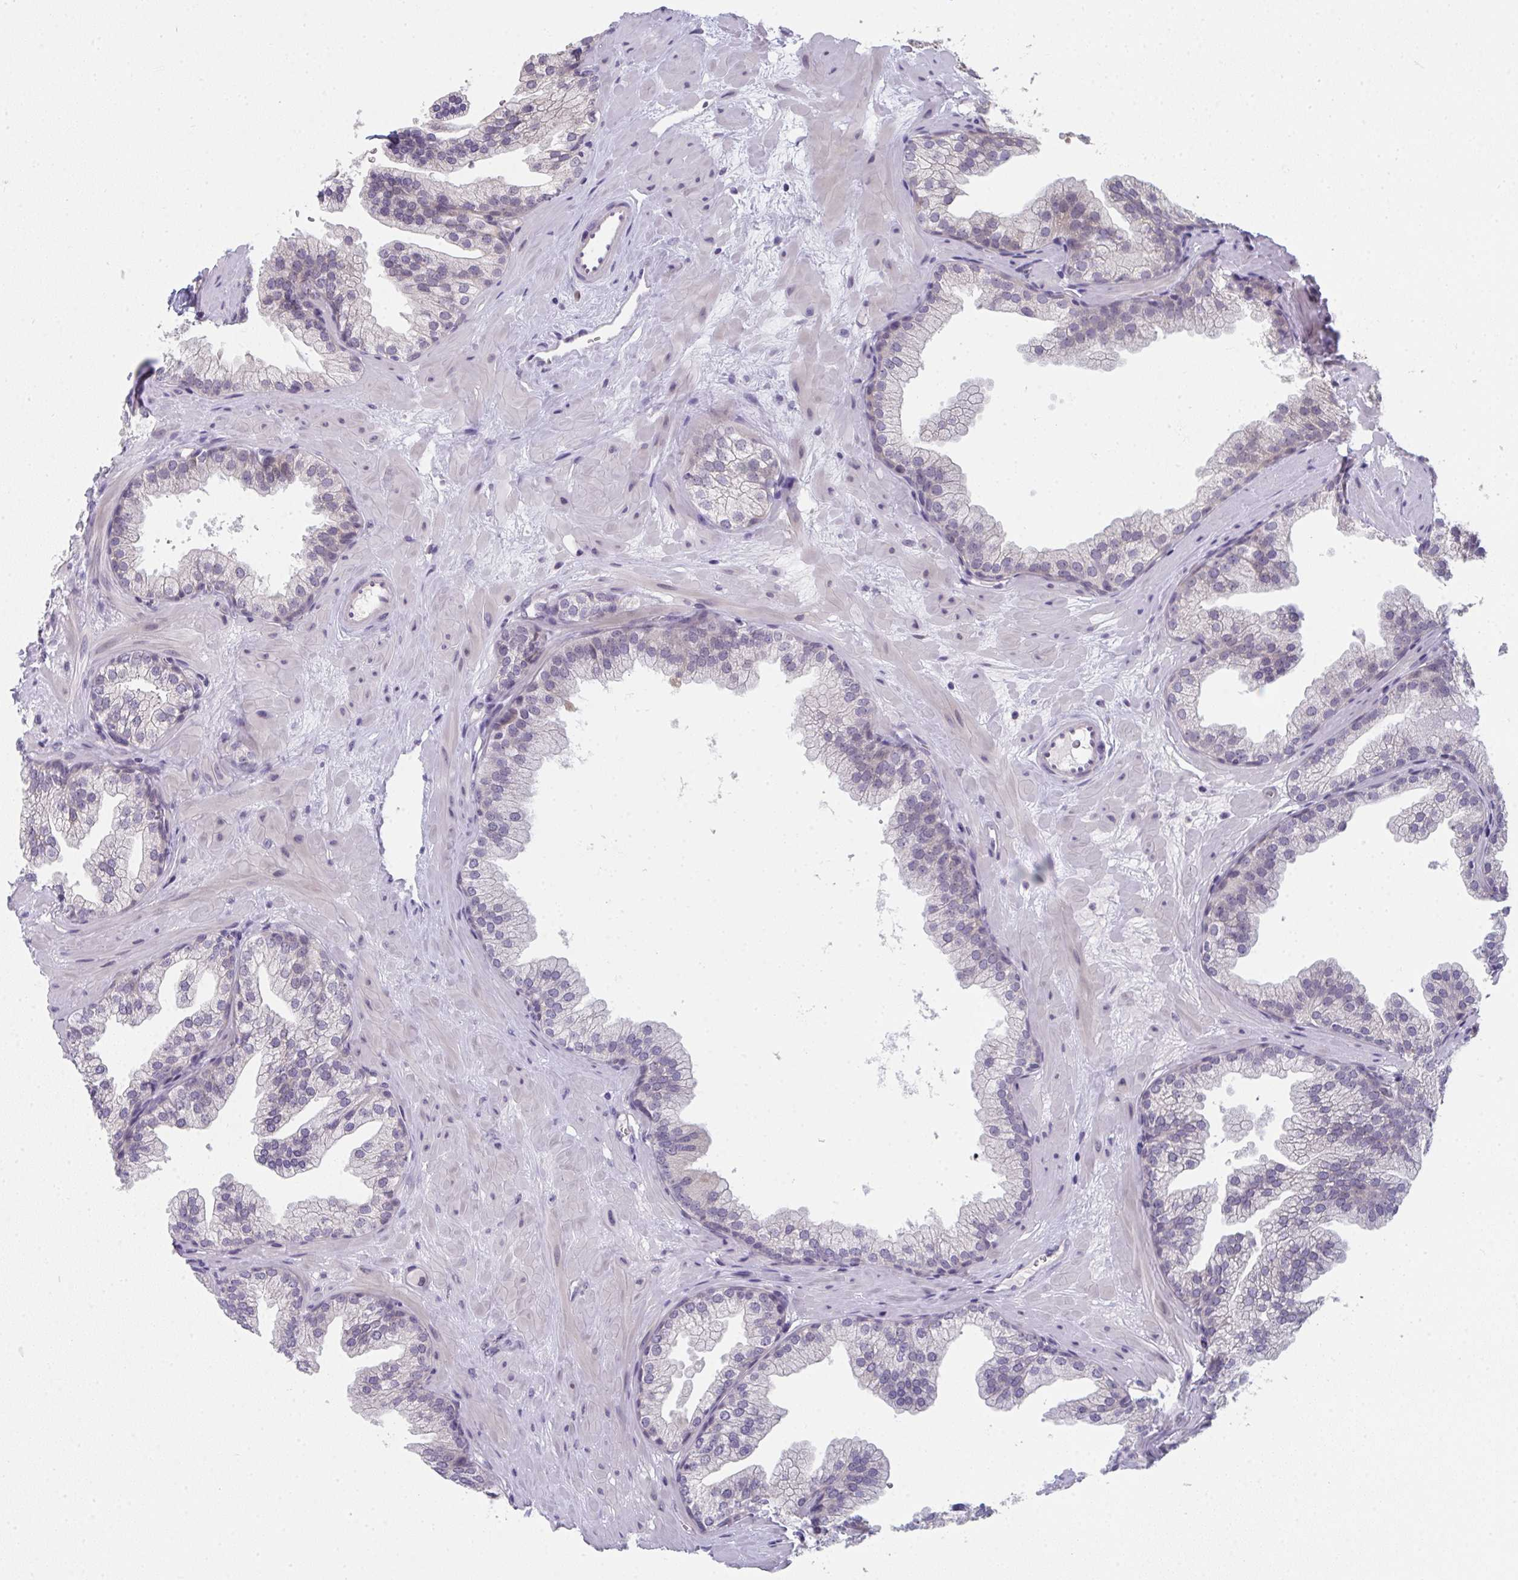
{"staining": {"intensity": "moderate", "quantity": "<25%", "location": "cytoplasmic/membranous"}, "tissue": "prostate", "cell_type": "Glandular cells", "image_type": "normal", "snomed": [{"axis": "morphology", "description": "Normal tissue, NOS"}, {"axis": "topography", "description": "Prostate"}], "caption": "Approximately <25% of glandular cells in benign prostate demonstrate moderate cytoplasmic/membranous protein staining as visualized by brown immunohistochemical staining.", "gene": "RIOK1", "patient": {"sex": "male", "age": 37}}